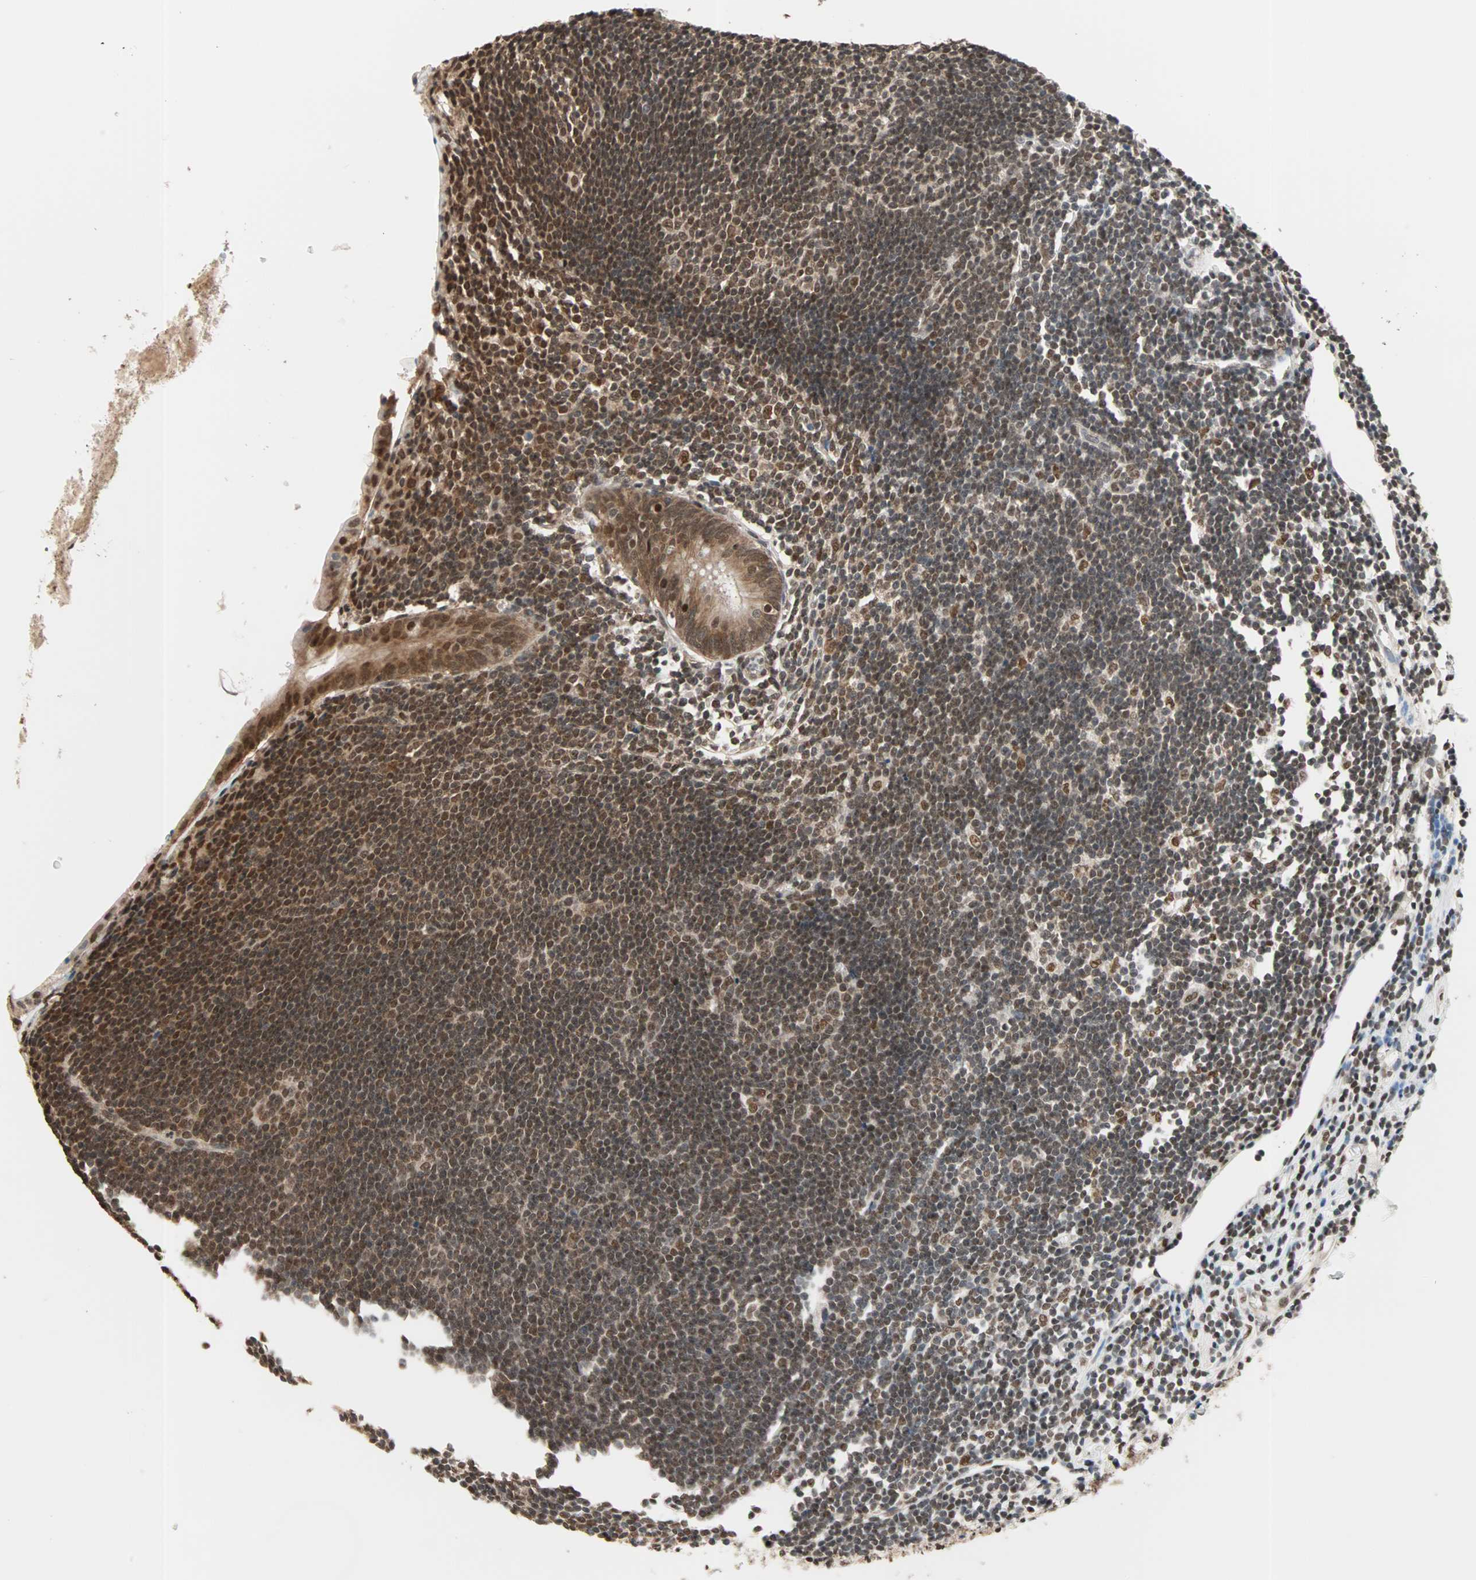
{"staining": {"intensity": "strong", "quantity": ">75%", "location": "nuclear"}, "tissue": "appendix", "cell_type": "Glandular cells", "image_type": "normal", "snomed": [{"axis": "morphology", "description": "Normal tissue, NOS"}, {"axis": "topography", "description": "Appendix"}], "caption": "Immunohistochemical staining of unremarkable human appendix displays >75% levels of strong nuclear protein positivity in approximately >75% of glandular cells. The staining was performed using DAB (3,3'-diaminobenzidine) to visualize the protein expression in brown, while the nuclei were stained in blue with hematoxylin (Magnification: 20x).", "gene": "DAZAP1", "patient": {"sex": "female", "age": 50}}